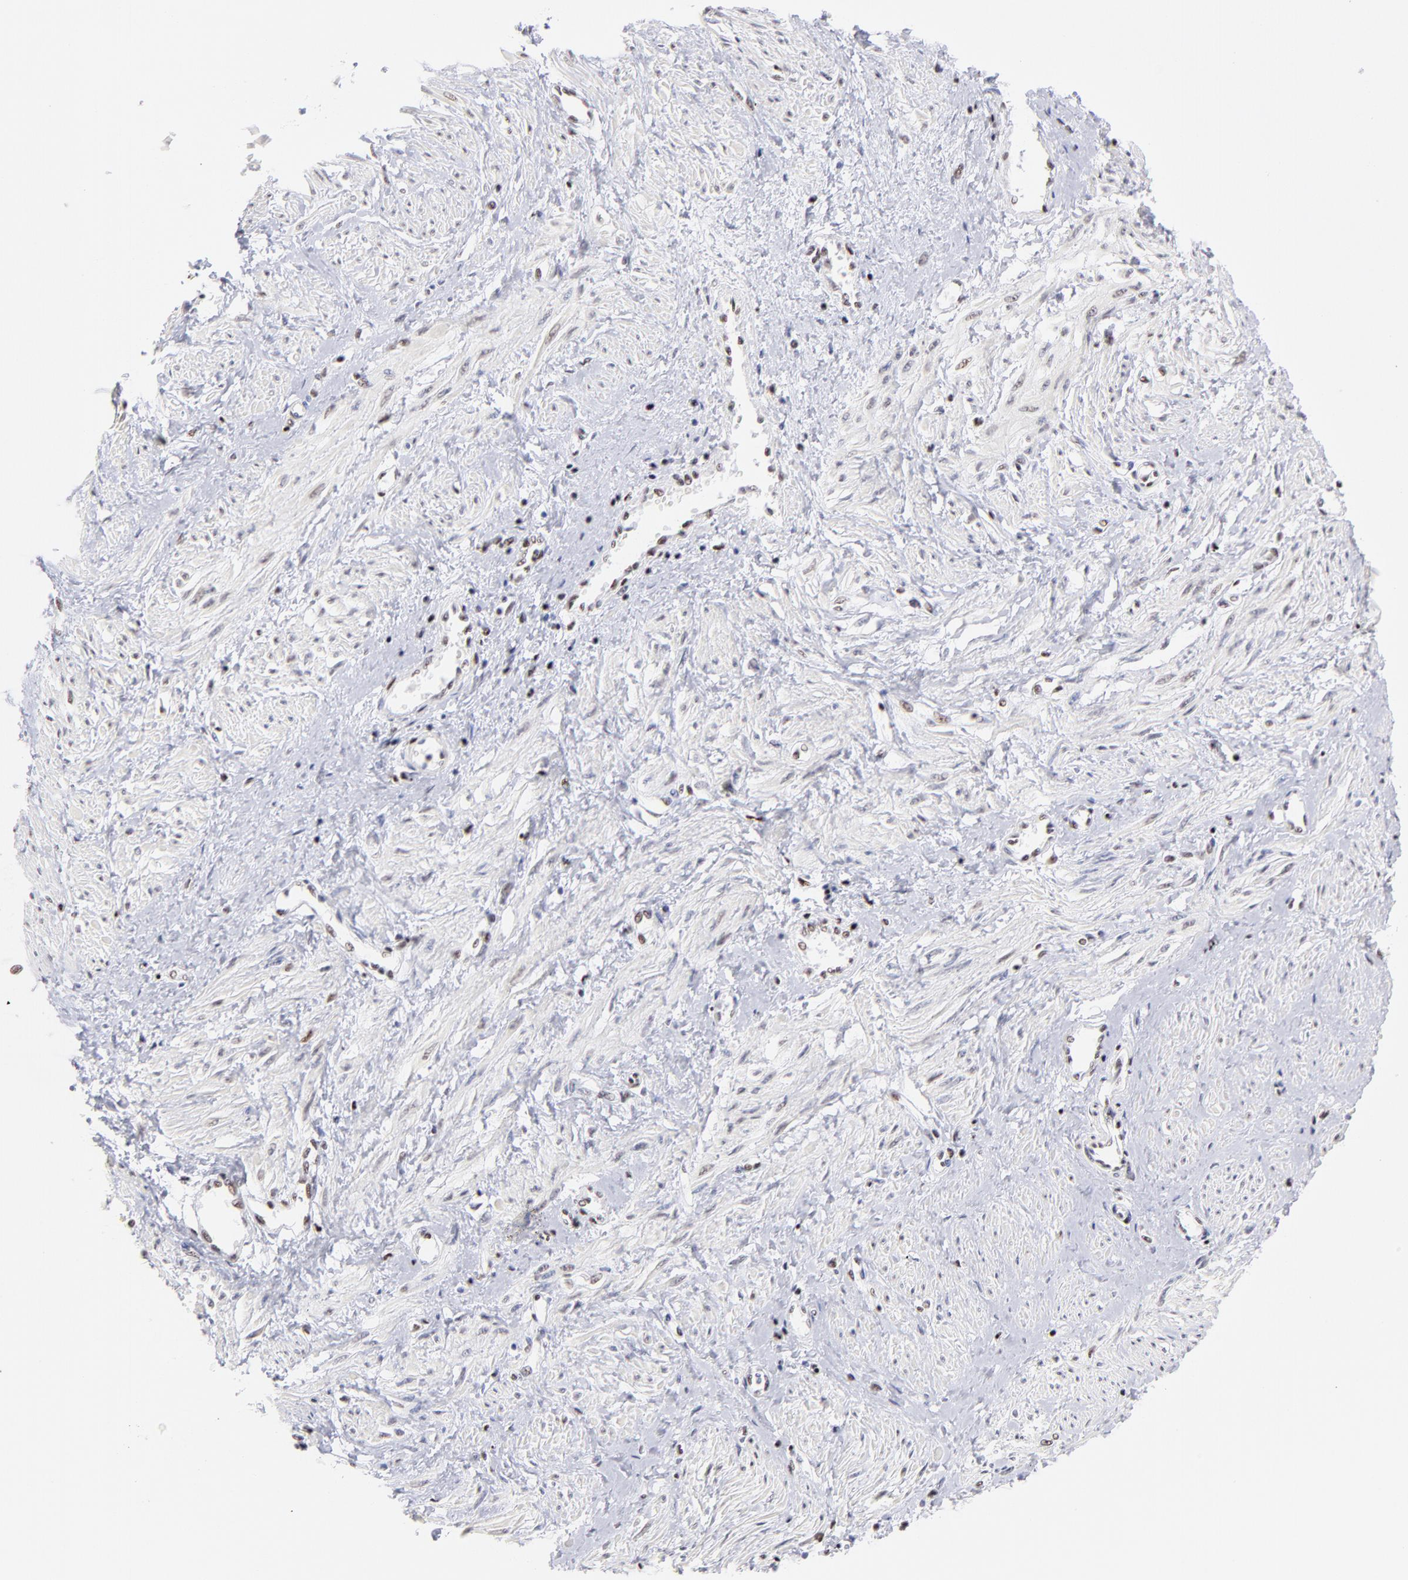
{"staining": {"intensity": "negative", "quantity": "none", "location": "none"}, "tissue": "smooth muscle", "cell_type": "Smooth muscle cells", "image_type": "normal", "snomed": [{"axis": "morphology", "description": "Normal tissue, NOS"}, {"axis": "topography", "description": "Smooth muscle"}, {"axis": "topography", "description": "Uterus"}], "caption": "High power microscopy histopathology image of an immunohistochemistry (IHC) histopathology image of normal smooth muscle, revealing no significant expression in smooth muscle cells.", "gene": "CDC25C", "patient": {"sex": "female", "age": 39}}